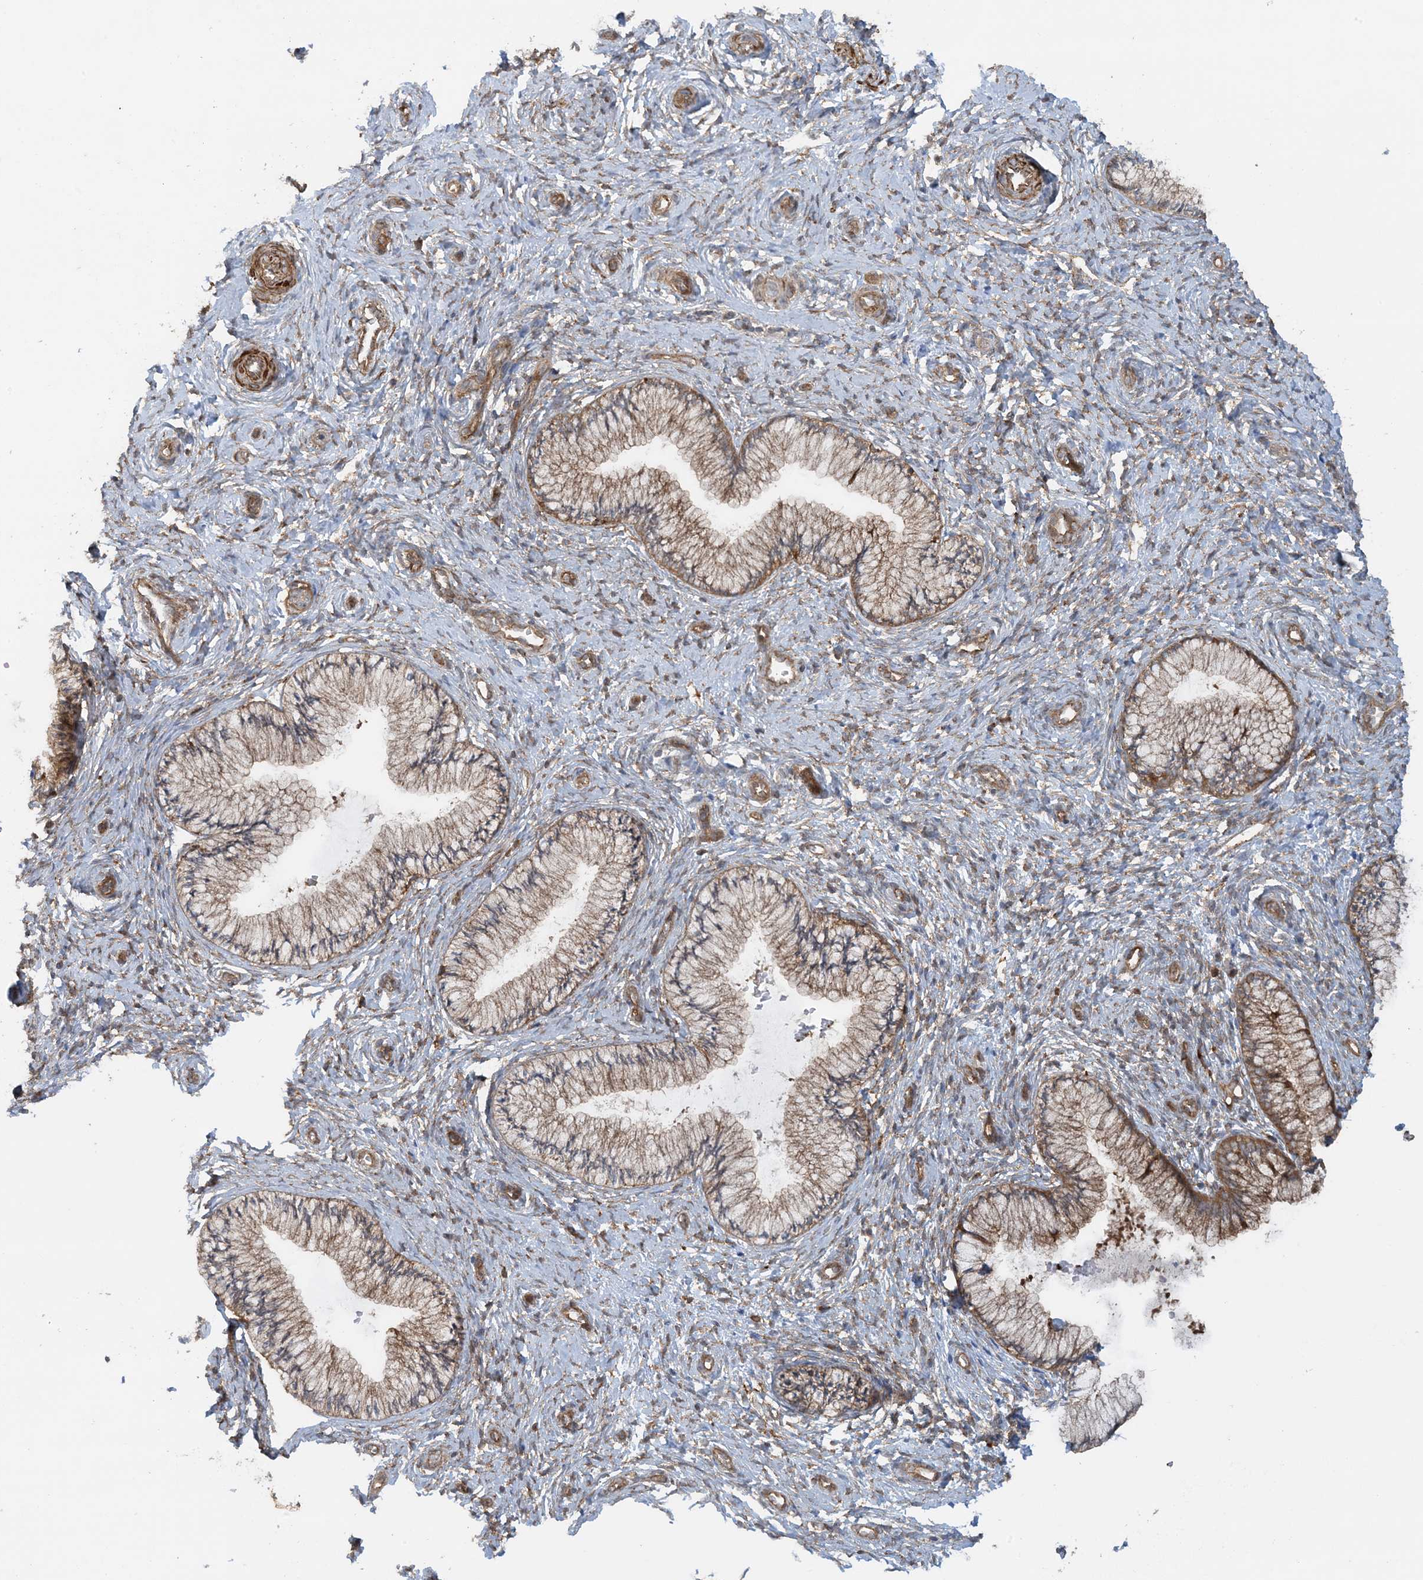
{"staining": {"intensity": "moderate", "quantity": ">75%", "location": "cytoplasmic/membranous"}, "tissue": "cervix", "cell_type": "Glandular cells", "image_type": "normal", "snomed": [{"axis": "morphology", "description": "Normal tissue, NOS"}, {"axis": "topography", "description": "Cervix"}], "caption": "Glandular cells display moderate cytoplasmic/membranous expression in about >75% of cells in normal cervix.", "gene": "STAM2", "patient": {"sex": "female", "age": 27}}